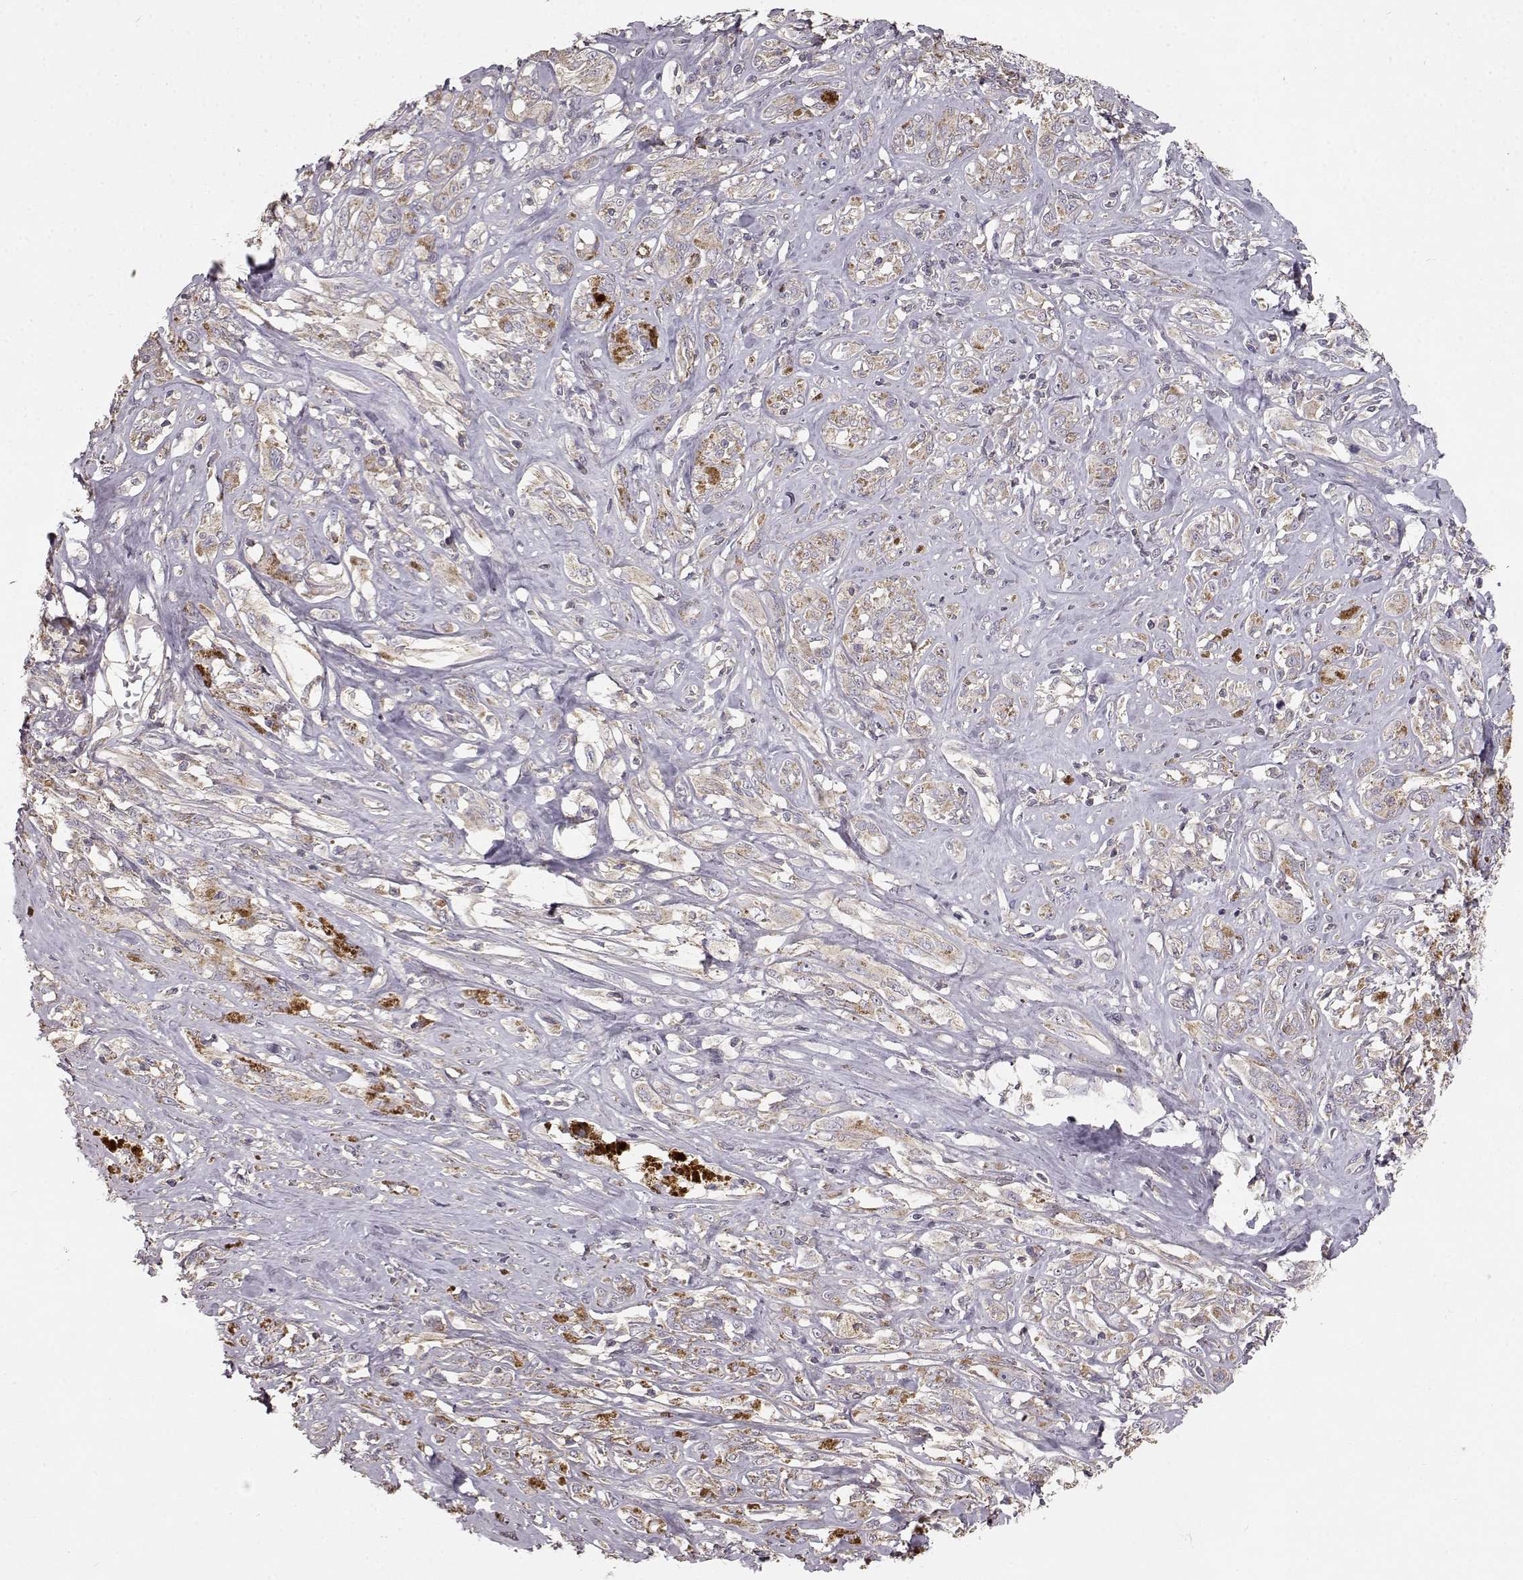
{"staining": {"intensity": "weak", "quantity": ">75%", "location": "cytoplasmic/membranous"}, "tissue": "melanoma", "cell_type": "Tumor cells", "image_type": "cancer", "snomed": [{"axis": "morphology", "description": "Malignant melanoma, NOS"}, {"axis": "topography", "description": "Skin"}], "caption": "Tumor cells demonstrate weak cytoplasmic/membranous staining in about >75% of cells in malignant melanoma.", "gene": "ERBB3", "patient": {"sex": "female", "age": 91}}